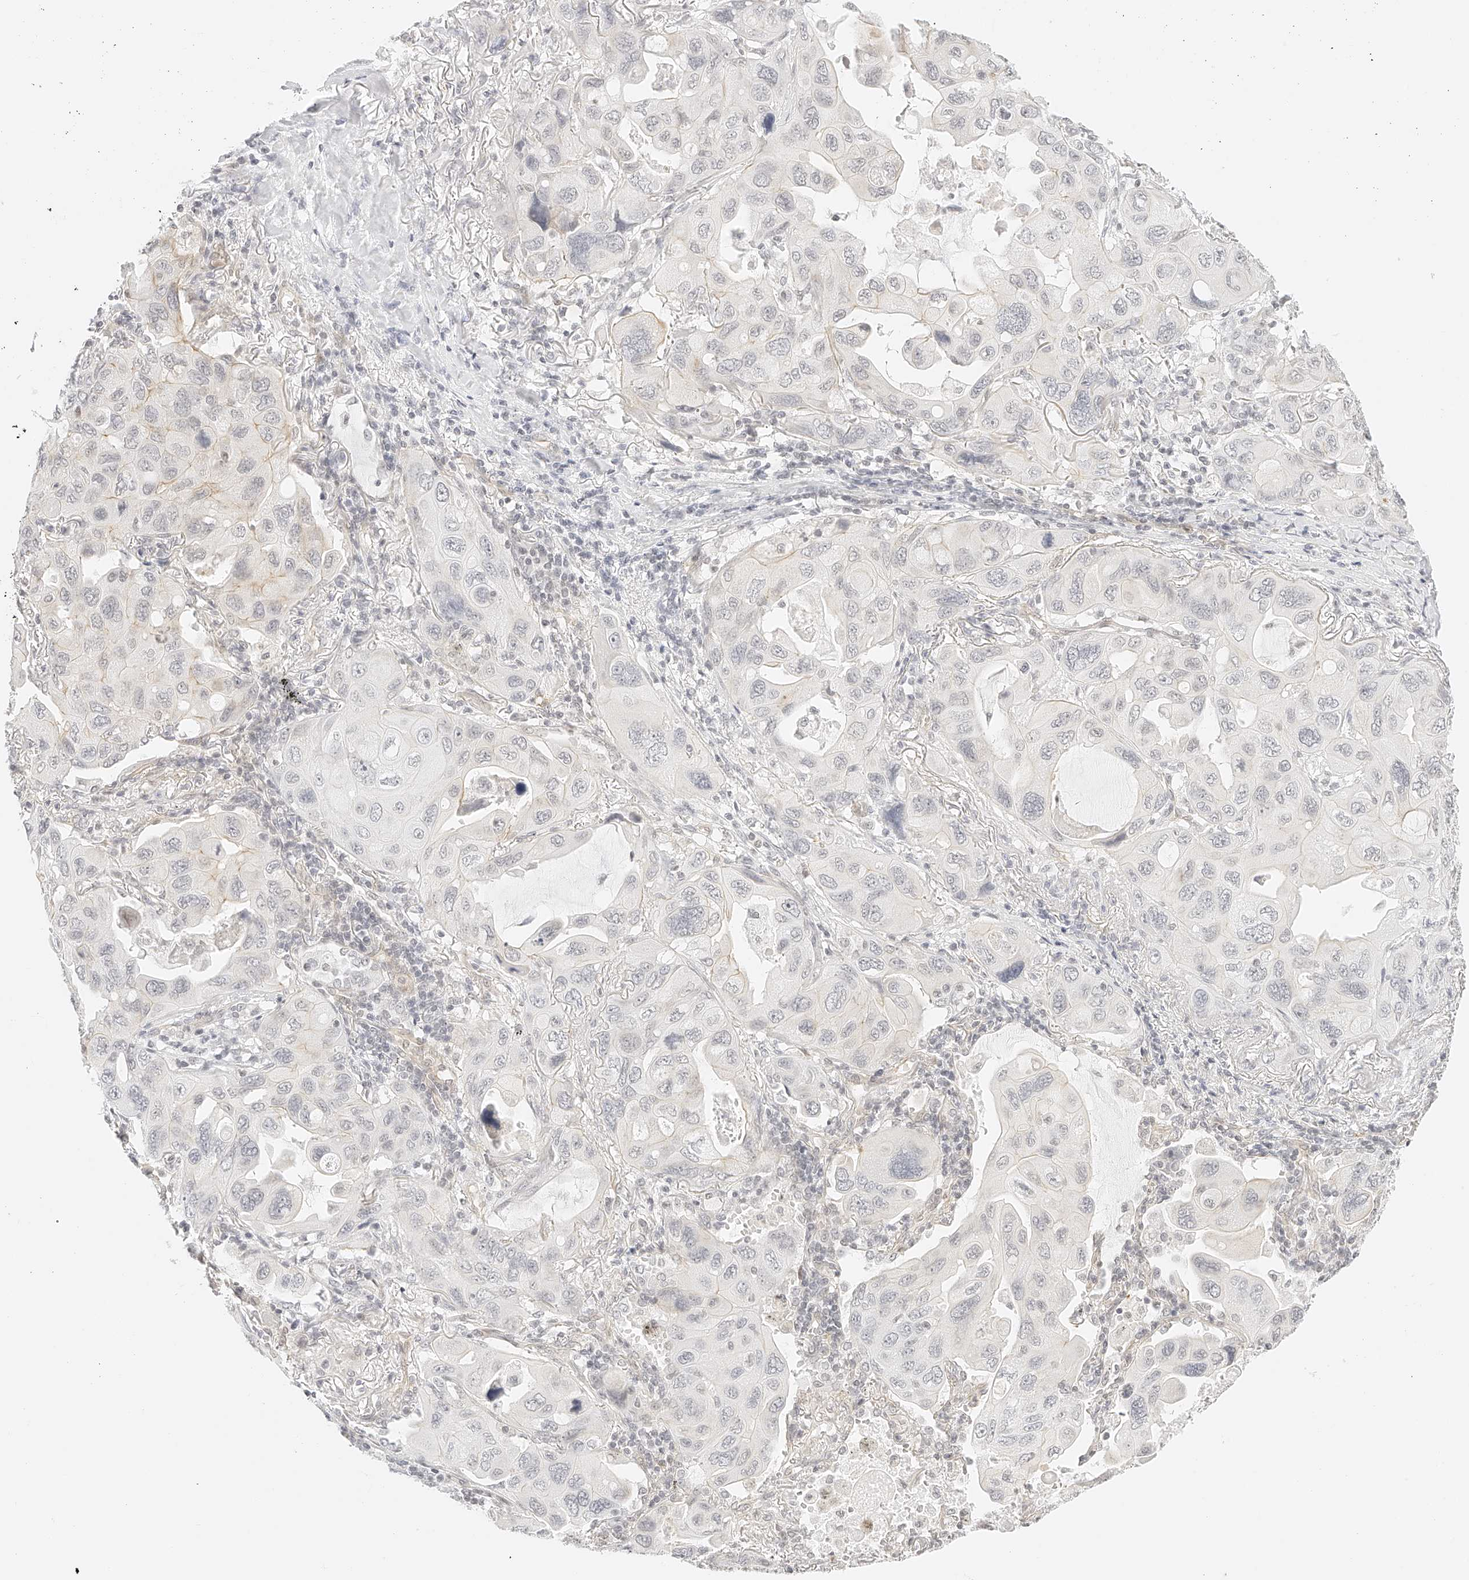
{"staining": {"intensity": "negative", "quantity": "none", "location": "none"}, "tissue": "lung cancer", "cell_type": "Tumor cells", "image_type": "cancer", "snomed": [{"axis": "morphology", "description": "Squamous cell carcinoma, NOS"}, {"axis": "topography", "description": "Lung"}], "caption": "Tumor cells show no significant staining in lung cancer (squamous cell carcinoma).", "gene": "ZFP69", "patient": {"sex": "female", "age": 73}}